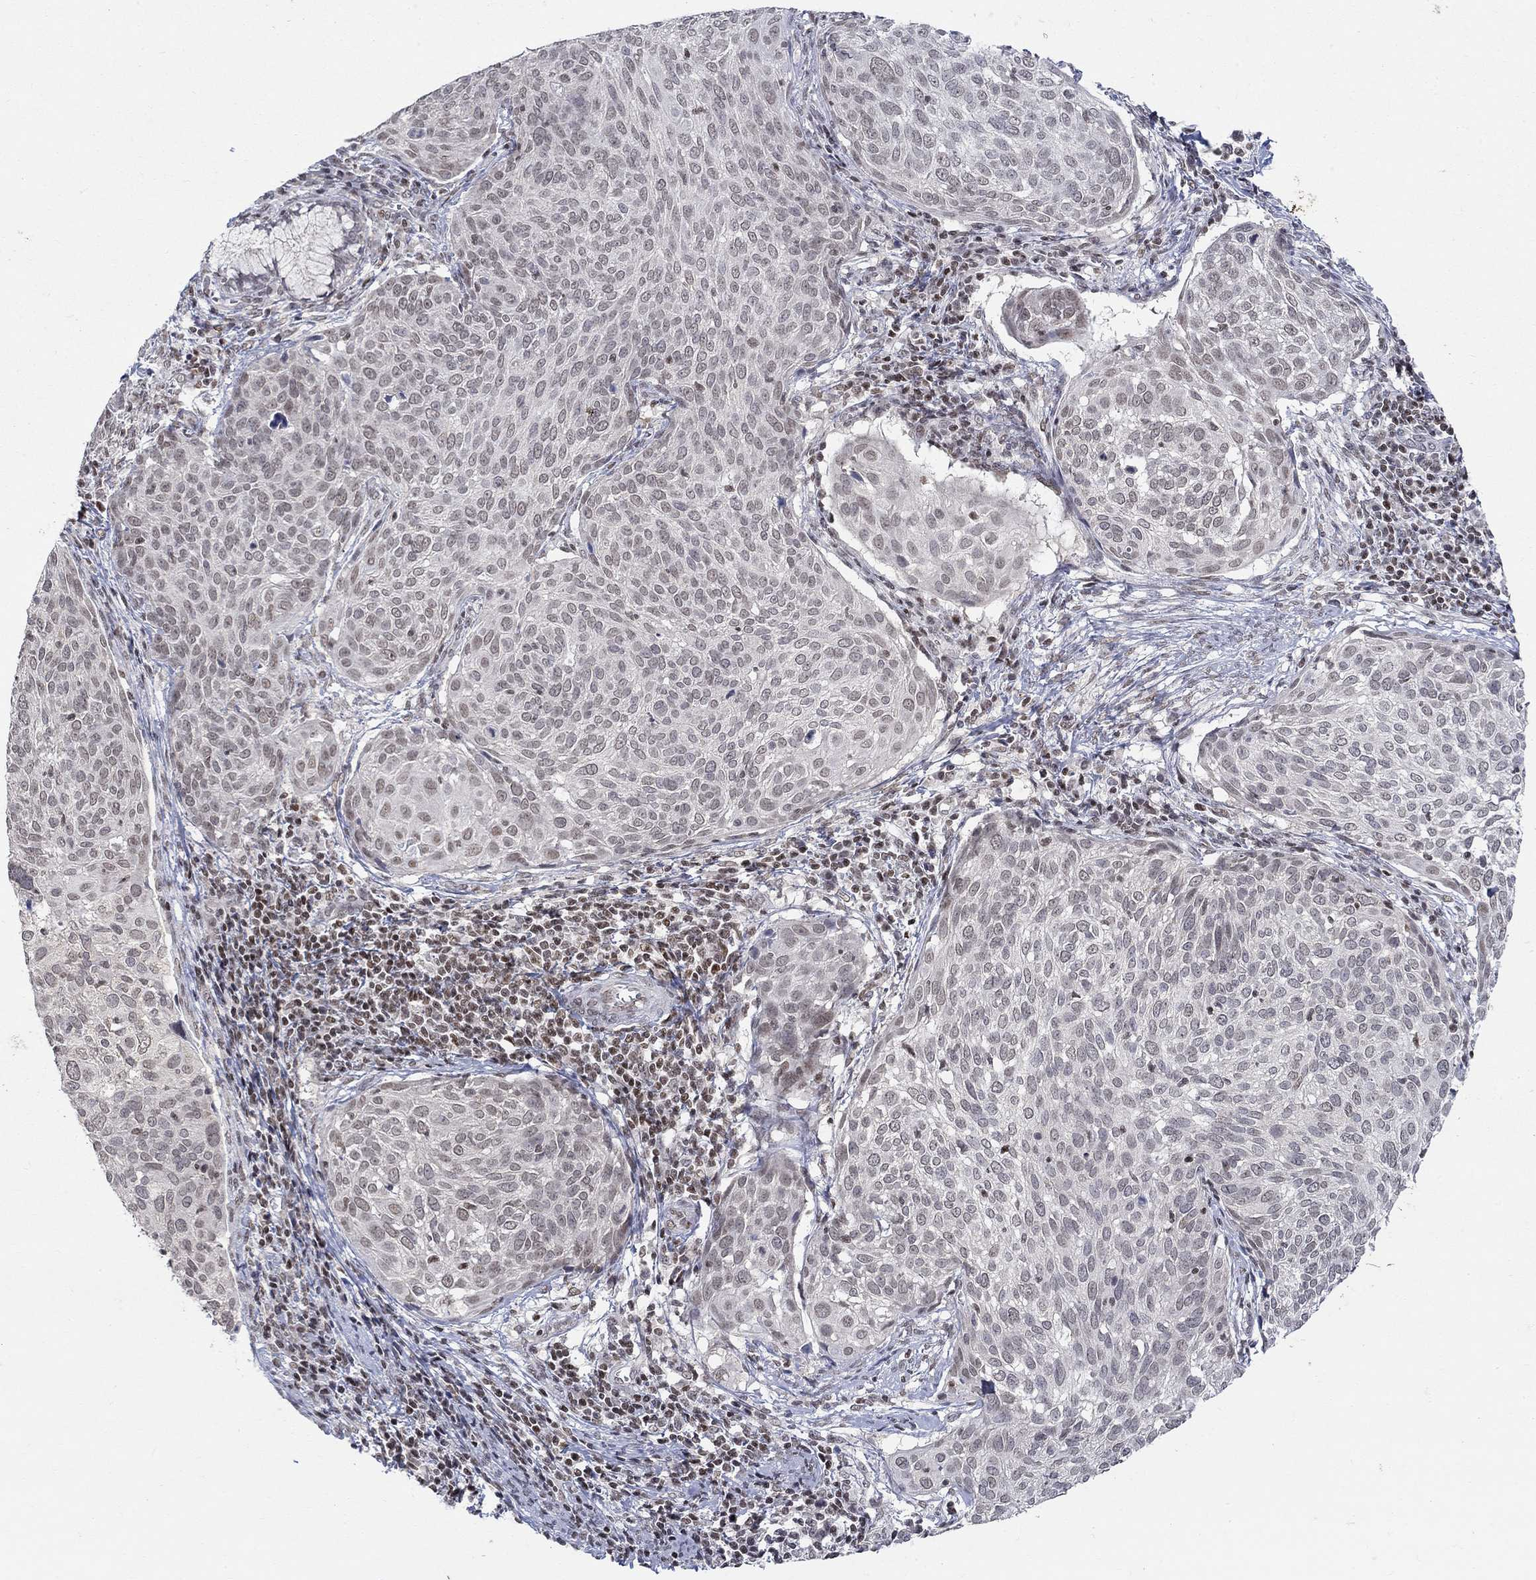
{"staining": {"intensity": "negative", "quantity": "none", "location": "none"}, "tissue": "cervical cancer", "cell_type": "Tumor cells", "image_type": "cancer", "snomed": [{"axis": "morphology", "description": "Squamous cell carcinoma, NOS"}, {"axis": "topography", "description": "Cervix"}], "caption": "Protein analysis of cervical cancer demonstrates no significant staining in tumor cells.", "gene": "KLF12", "patient": {"sex": "female", "age": 39}}